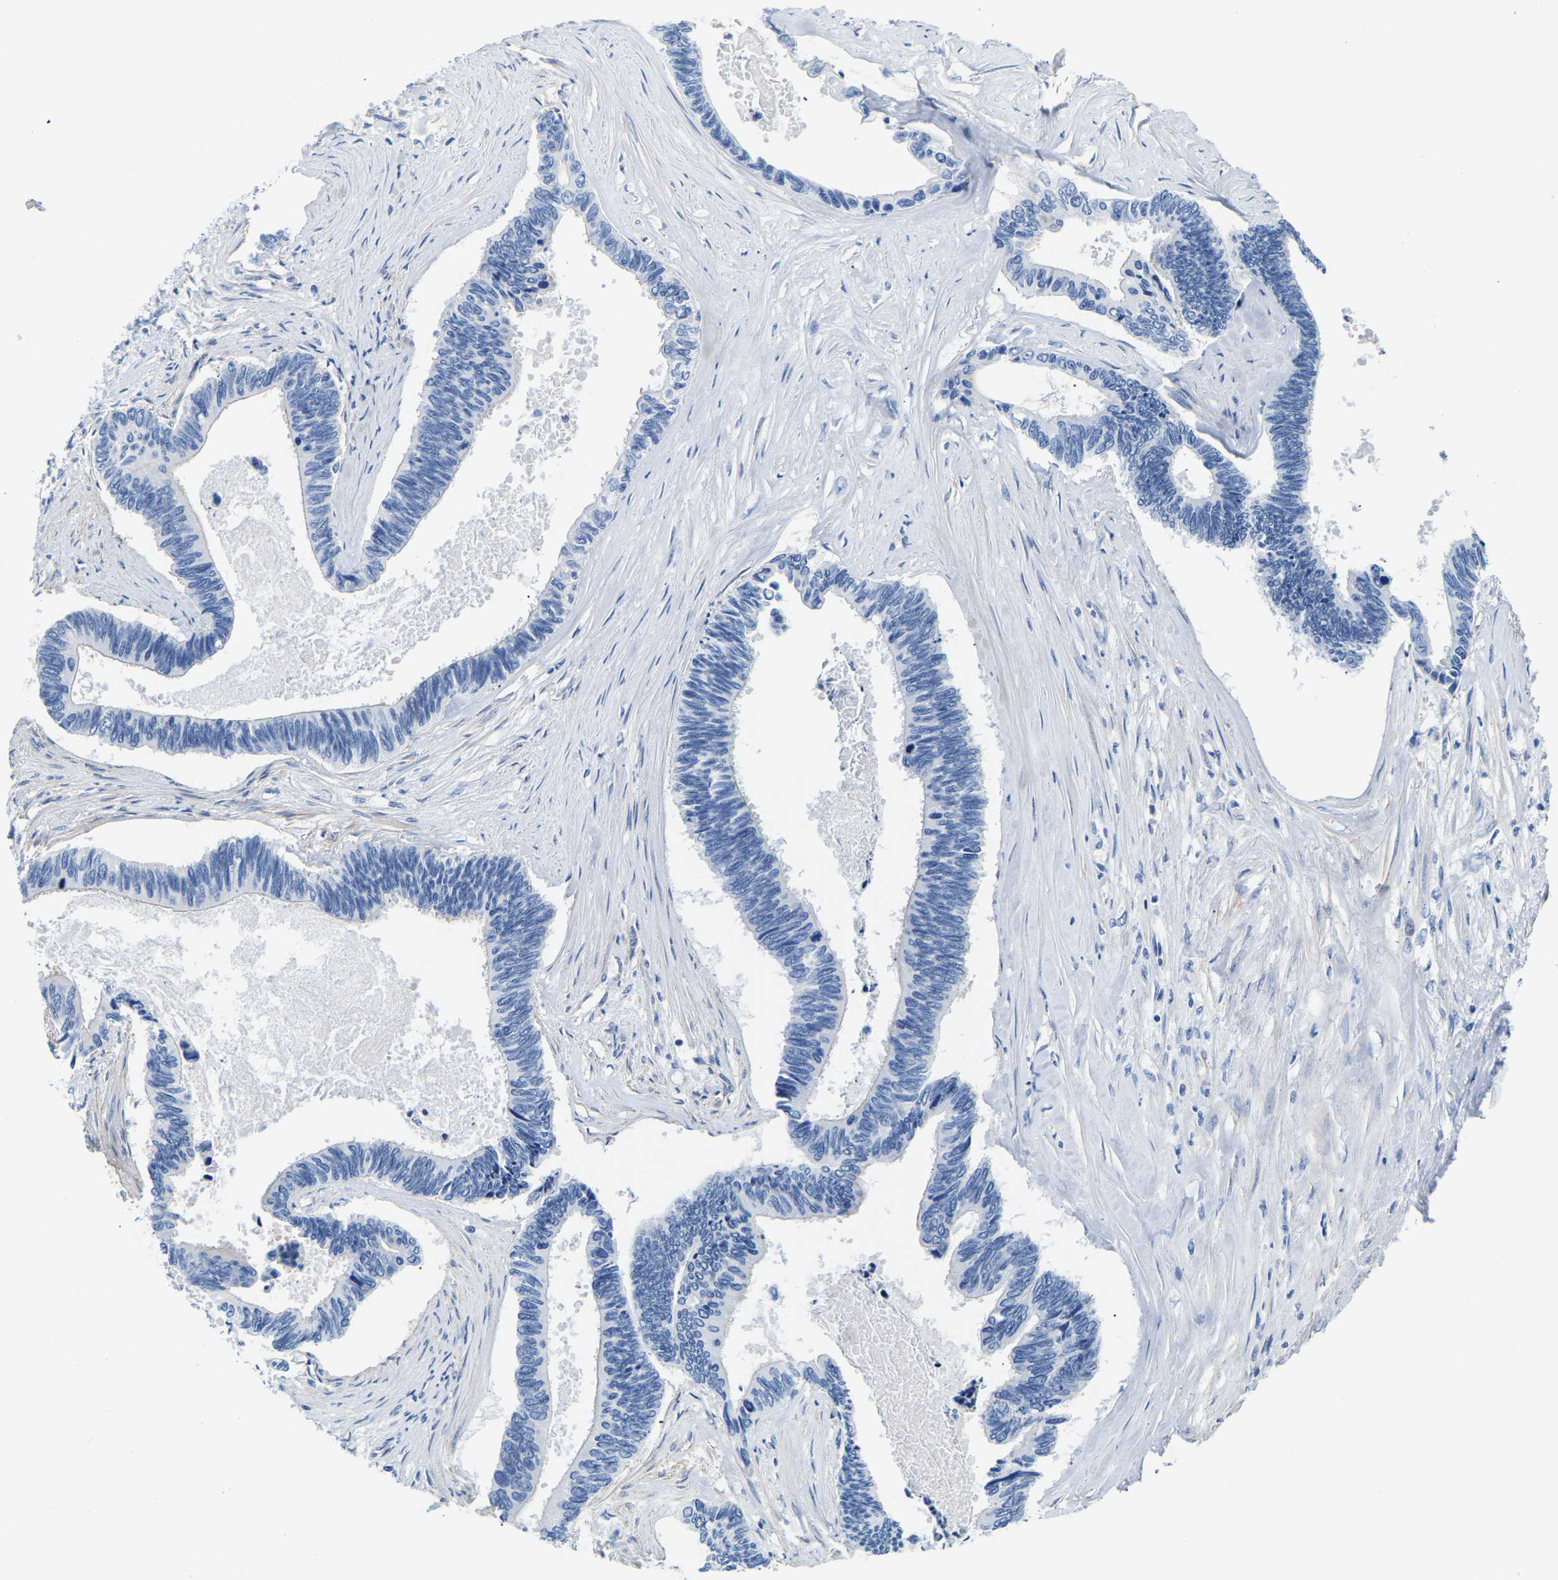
{"staining": {"intensity": "negative", "quantity": "none", "location": "none"}, "tissue": "pancreatic cancer", "cell_type": "Tumor cells", "image_type": "cancer", "snomed": [{"axis": "morphology", "description": "Adenocarcinoma, NOS"}, {"axis": "topography", "description": "Pancreas"}], "caption": "This is an immunohistochemistry (IHC) micrograph of human pancreatic cancer. There is no expression in tumor cells.", "gene": "UPK3A", "patient": {"sex": "female", "age": 70}}